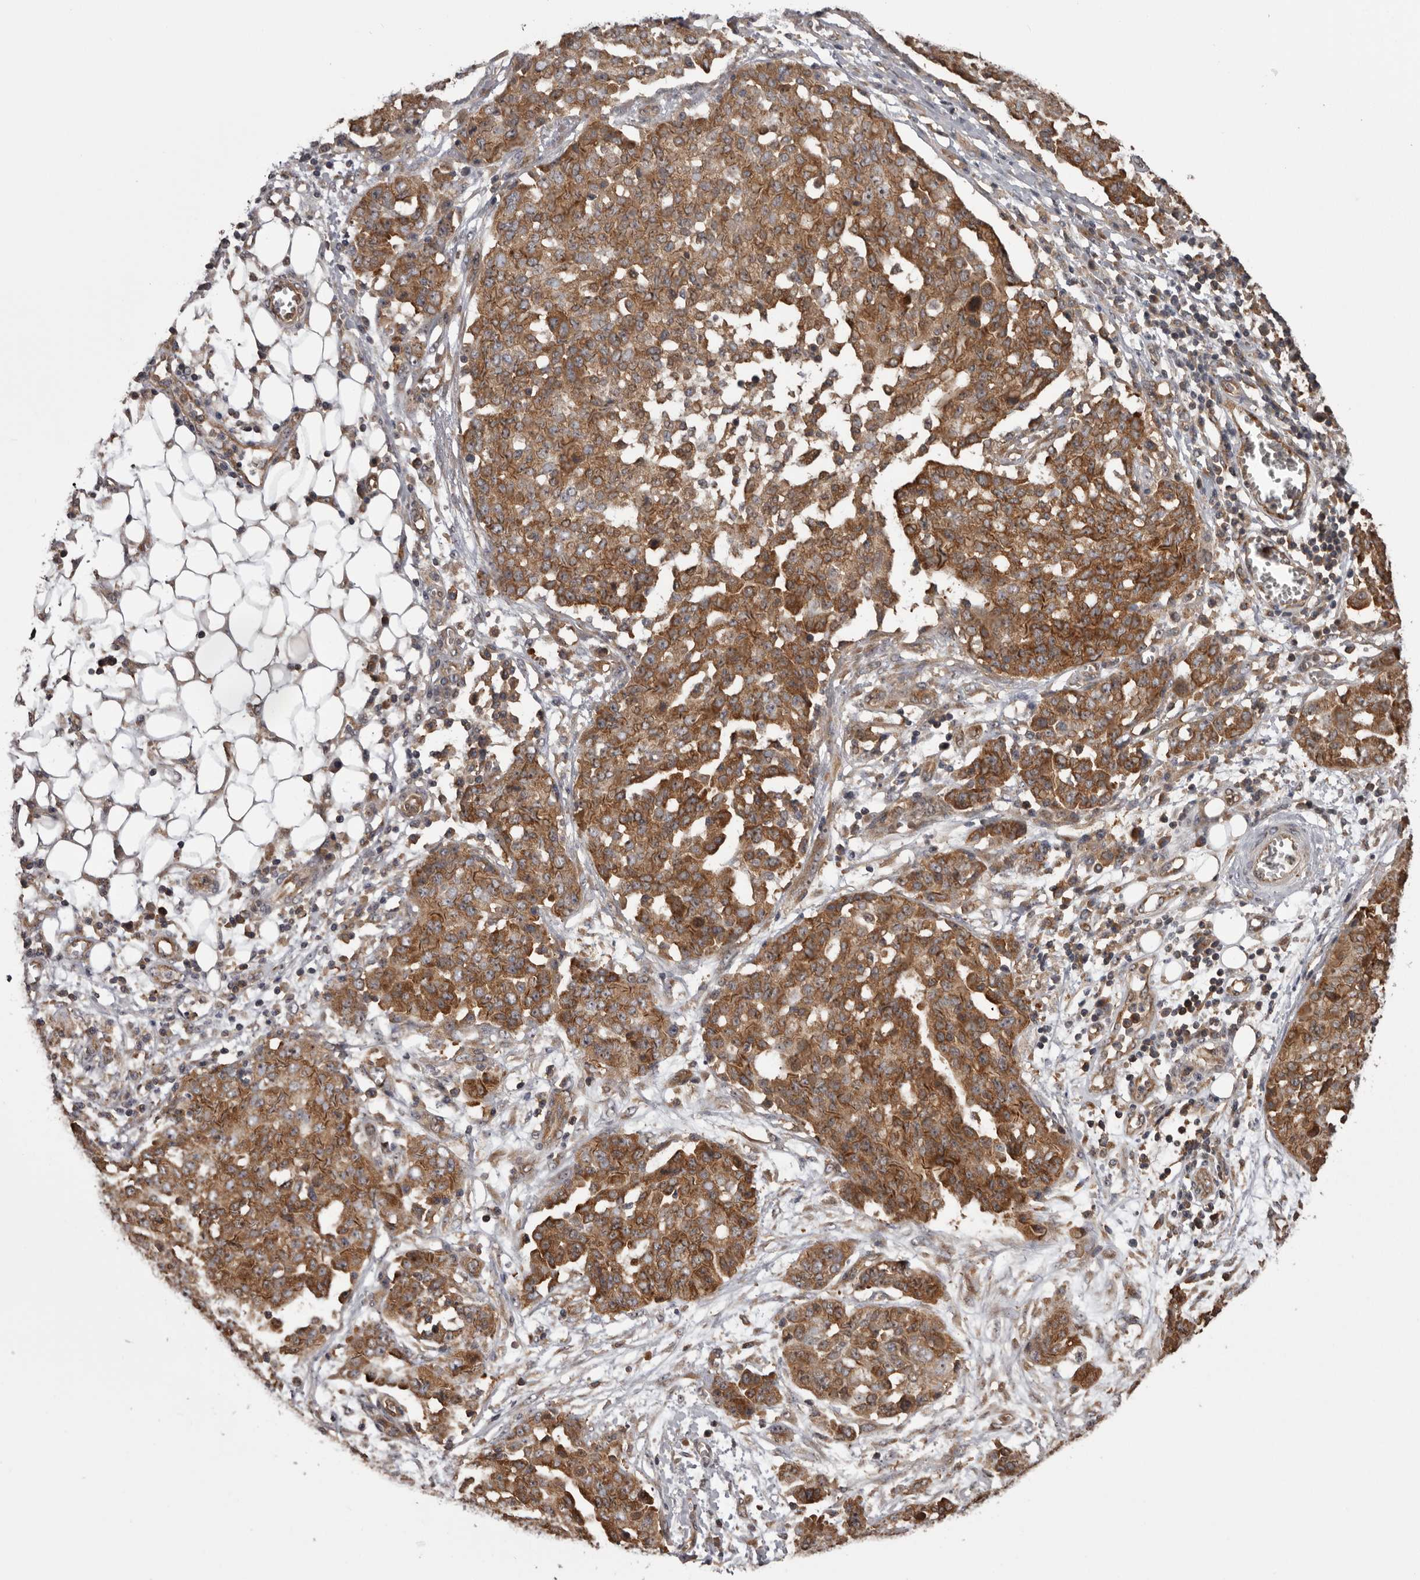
{"staining": {"intensity": "moderate", "quantity": ">75%", "location": "cytoplasmic/membranous"}, "tissue": "ovarian cancer", "cell_type": "Tumor cells", "image_type": "cancer", "snomed": [{"axis": "morphology", "description": "Cystadenocarcinoma, serous, NOS"}, {"axis": "topography", "description": "Soft tissue"}, {"axis": "topography", "description": "Ovary"}], "caption": "A brown stain shows moderate cytoplasmic/membranous positivity of a protein in human ovarian cancer tumor cells. Using DAB (3,3'-diaminobenzidine) (brown) and hematoxylin (blue) stains, captured at high magnification using brightfield microscopy.", "gene": "DARS1", "patient": {"sex": "female", "age": 57}}